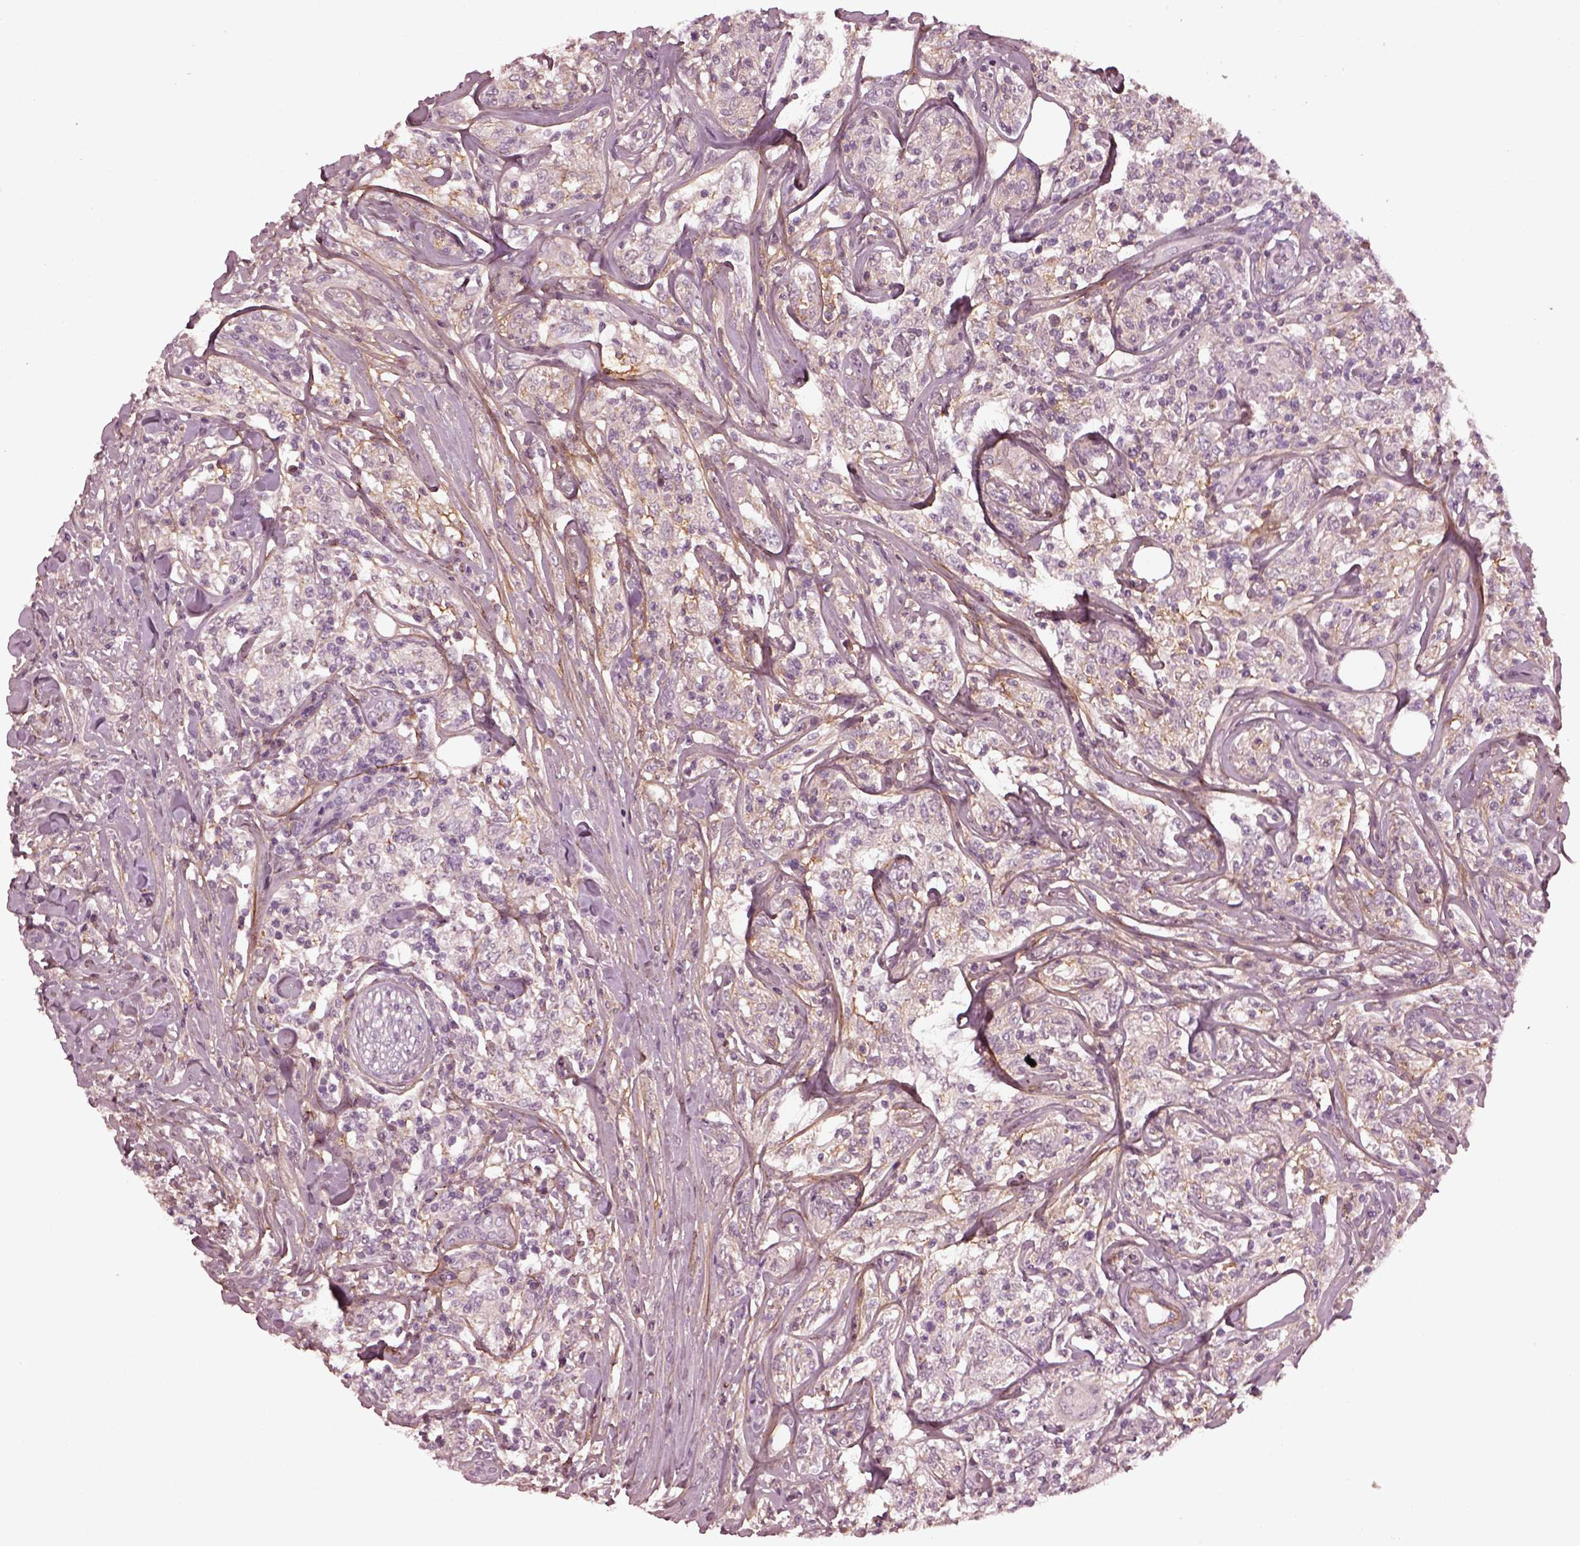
{"staining": {"intensity": "negative", "quantity": "none", "location": "none"}, "tissue": "lymphoma", "cell_type": "Tumor cells", "image_type": "cancer", "snomed": [{"axis": "morphology", "description": "Malignant lymphoma, non-Hodgkin's type, High grade"}, {"axis": "topography", "description": "Lymph node"}], "caption": "The histopathology image reveals no significant staining in tumor cells of high-grade malignant lymphoma, non-Hodgkin's type. (Stains: DAB immunohistochemistry (IHC) with hematoxylin counter stain, Microscopy: brightfield microscopy at high magnification).", "gene": "EFEMP1", "patient": {"sex": "female", "age": 84}}